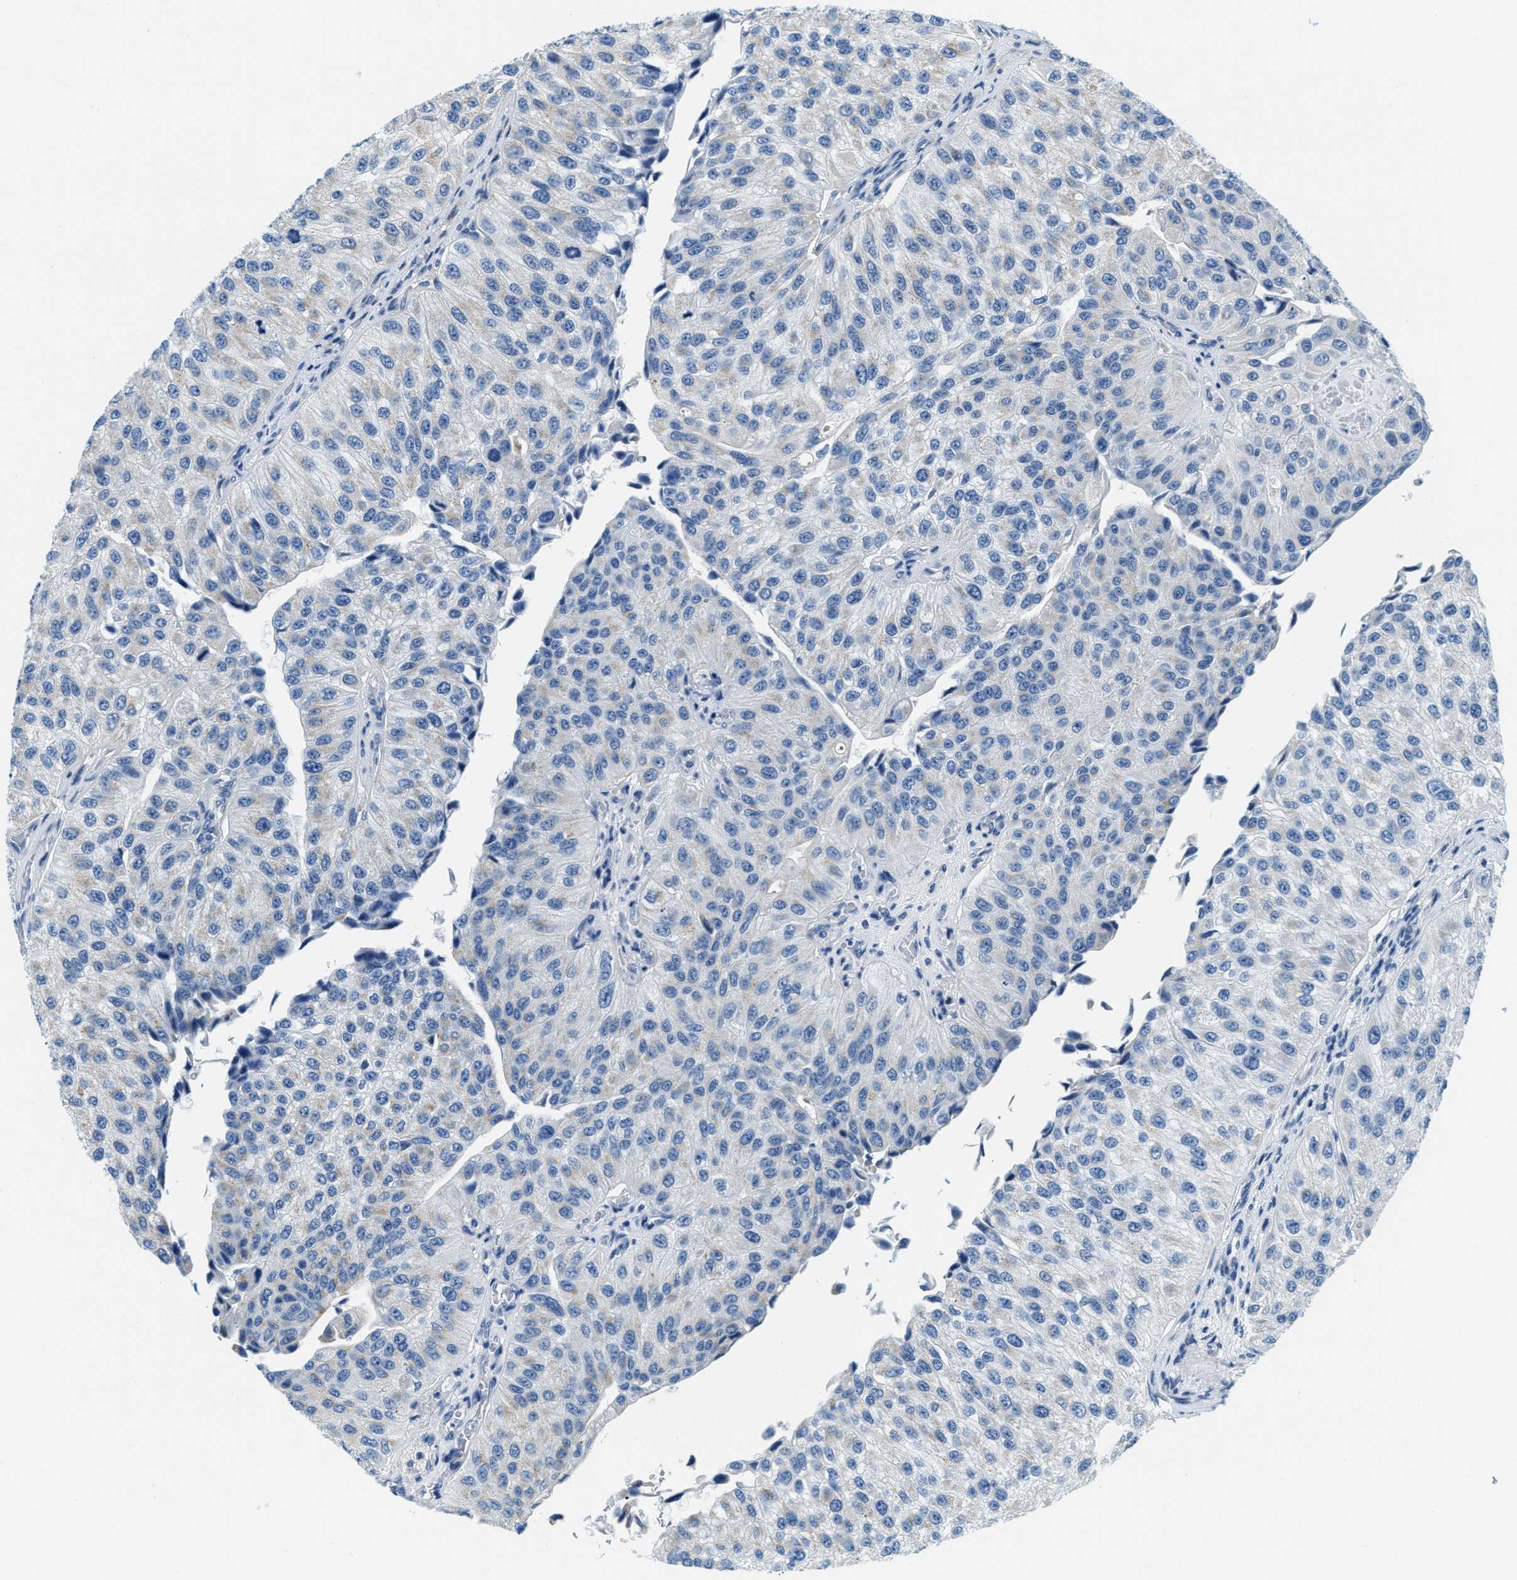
{"staining": {"intensity": "weak", "quantity": "<25%", "location": "cytoplasmic/membranous"}, "tissue": "urothelial cancer", "cell_type": "Tumor cells", "image_type": "cancer", "snomed": [{"axis": "morphology", "description": "Urothelial carcinoma, High grade"}, {"axis": "topography", "description": "Kidney"}, {"axis": "topography", "description": "Urinary bladder"}], "caption": "Photomicrograph shows no protein expression in tumor cells of urothelial carcinoma (high-grade) tissue.", "gene": "CA4", "patient": {"sex": "male", "age": 77}}